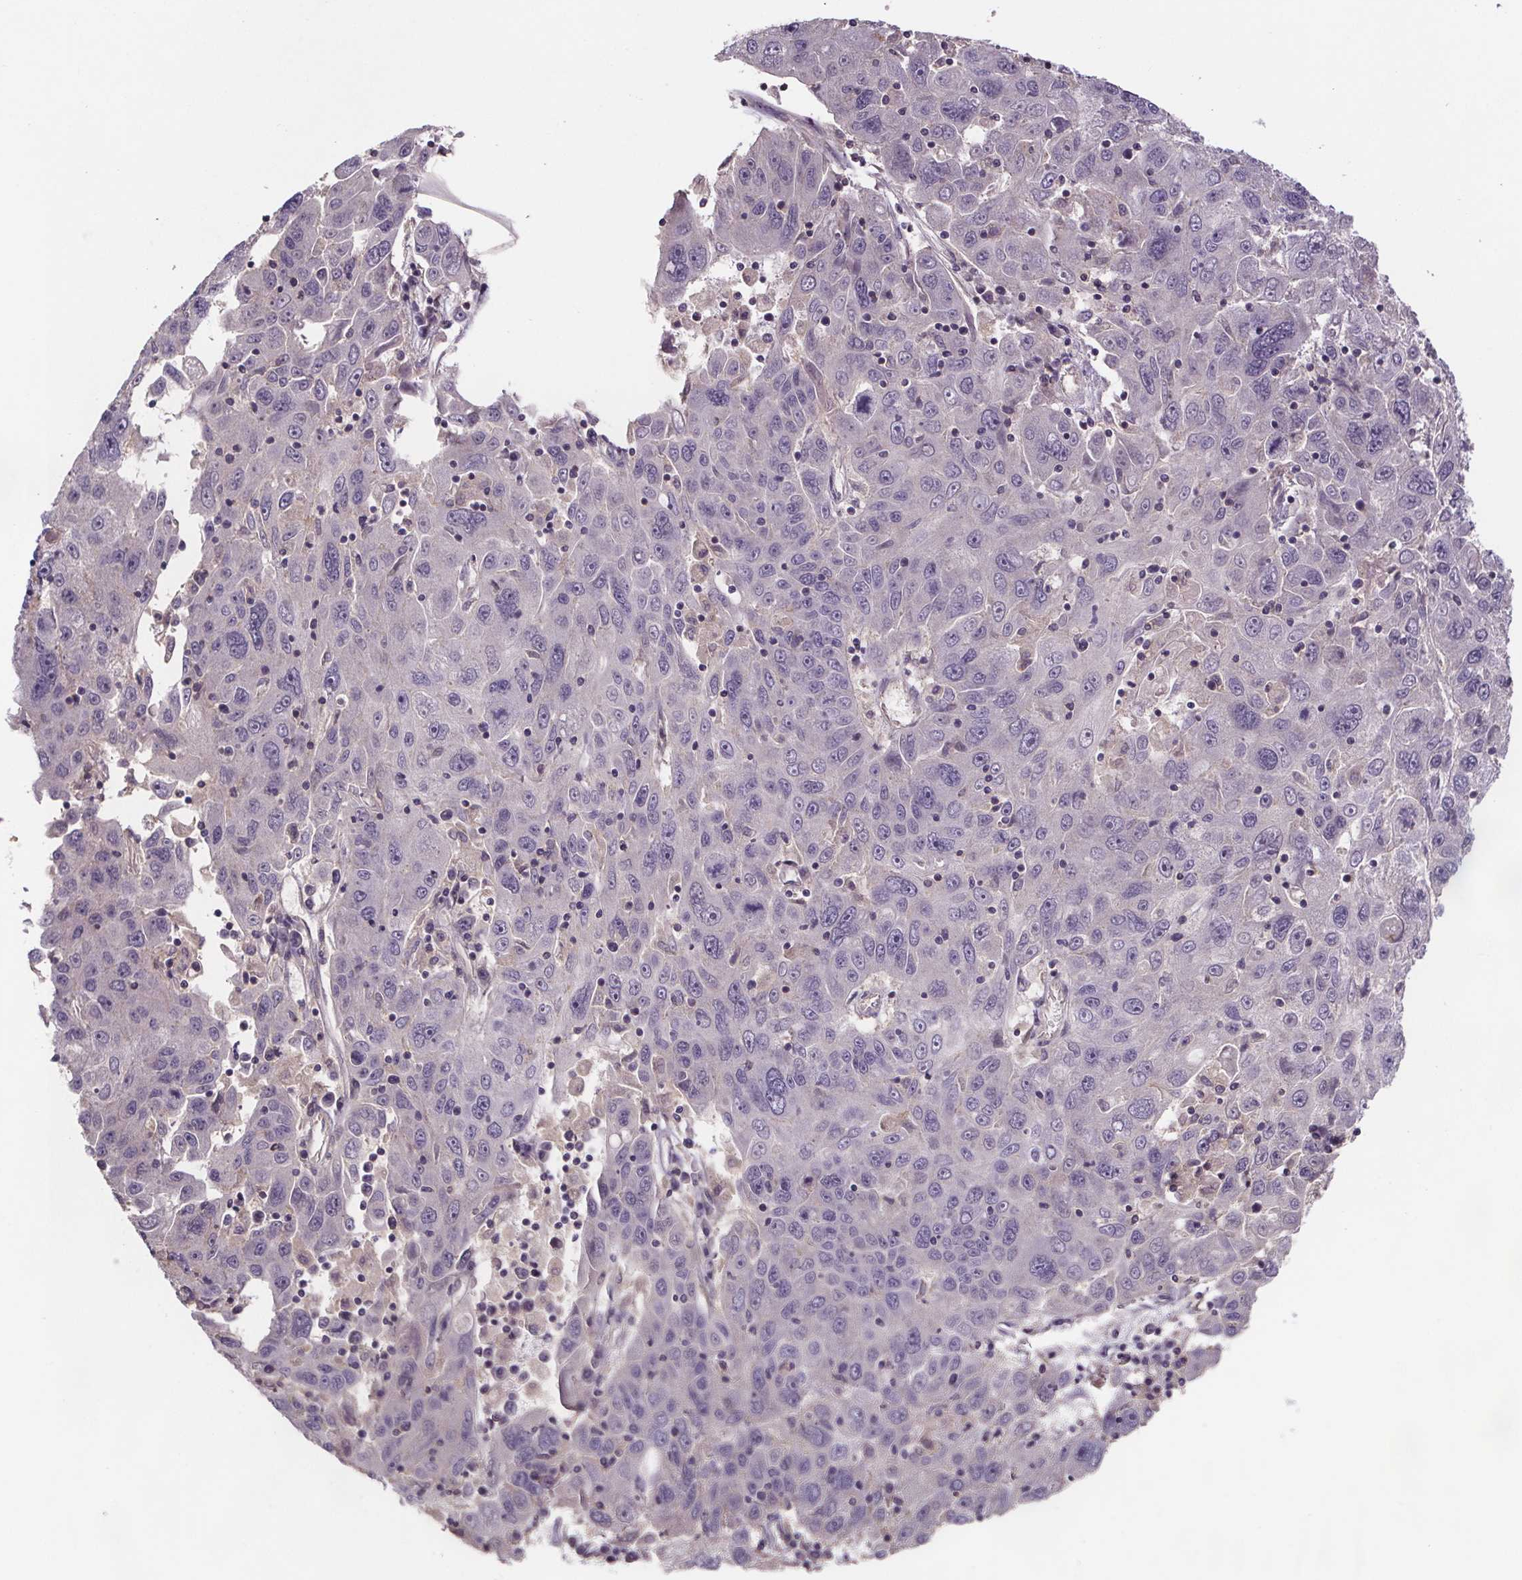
{"staining": {"intensity": "negative", "quantity": "none", "location": "none"}, "tissue": "stomach cancer", "cell_type": "Tumor cells", "image_type": "cancer", "snomed": [{"axis": "morphology", "description": "Adenocarcinoma, NOS"}, {"axis": "topography", "description": "Stomach"}], "caption": "An immunohistochemistry (IHC) micrograph of adenocarcinoma (stomach) is shown. There is no staining in tumor cells of adenocarcinoma (stomach).", "gene": "CLN3", "patient": {"sex": "male", "age": 56}}